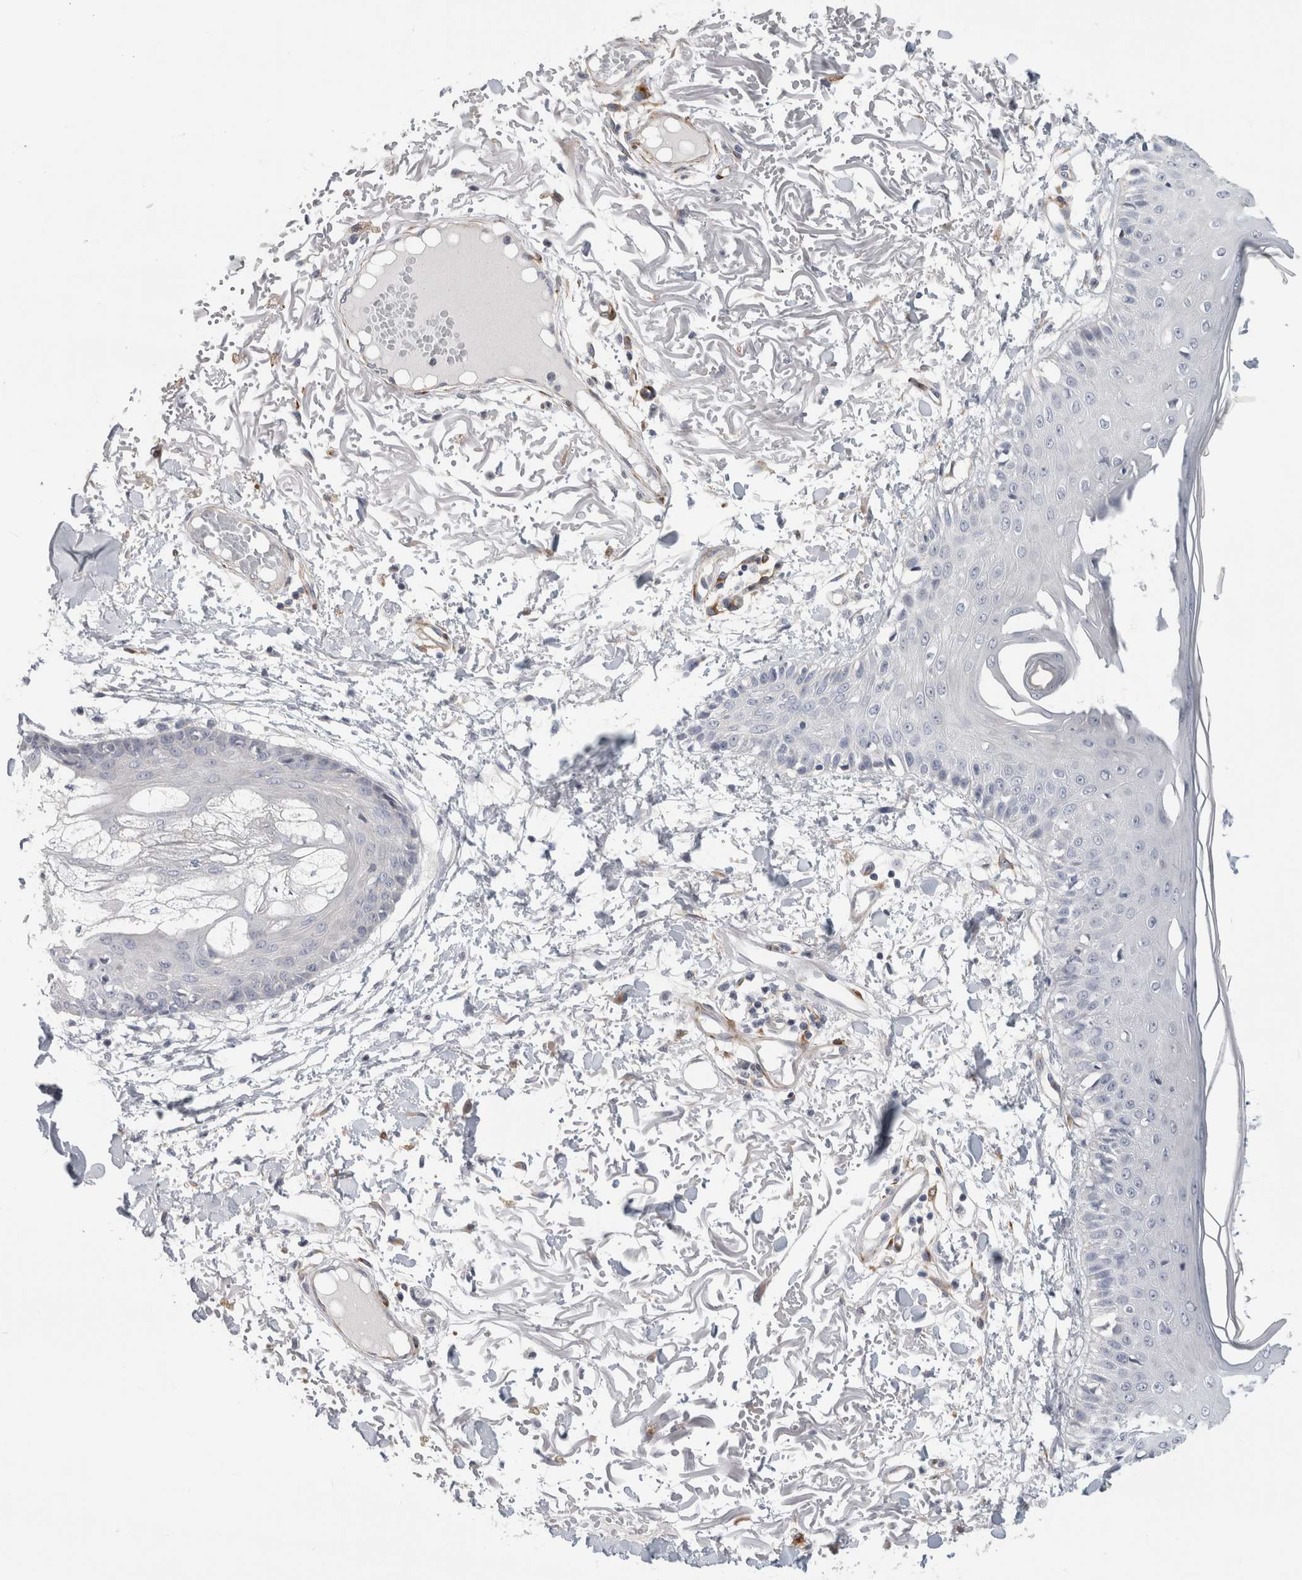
{"staining": {"intensity": "negative", "quantity": "none", "location": "none"}, "tissue": "skin", "cell_type": "Fibroblasts", "image_type": "normal", "snomed": [{"axis": "morphology", "description": "Normal tissue, NOS"}, {"axis": "morphology", "description": "Squamous cell carcinoma, NOS"}, {"axis": "topography", "description": "Skin"}, {"axis": "topography", "description": "Peripheral nerve tissue"}], "caption": "Immunohistochemistry (IHC) photomicrograph of unremarkable human skin stained for a protein (brown), which shows no positivity in fibroblasts.", "gene": "SYTL5", "patient": {"sex": "male", "age": 83}}